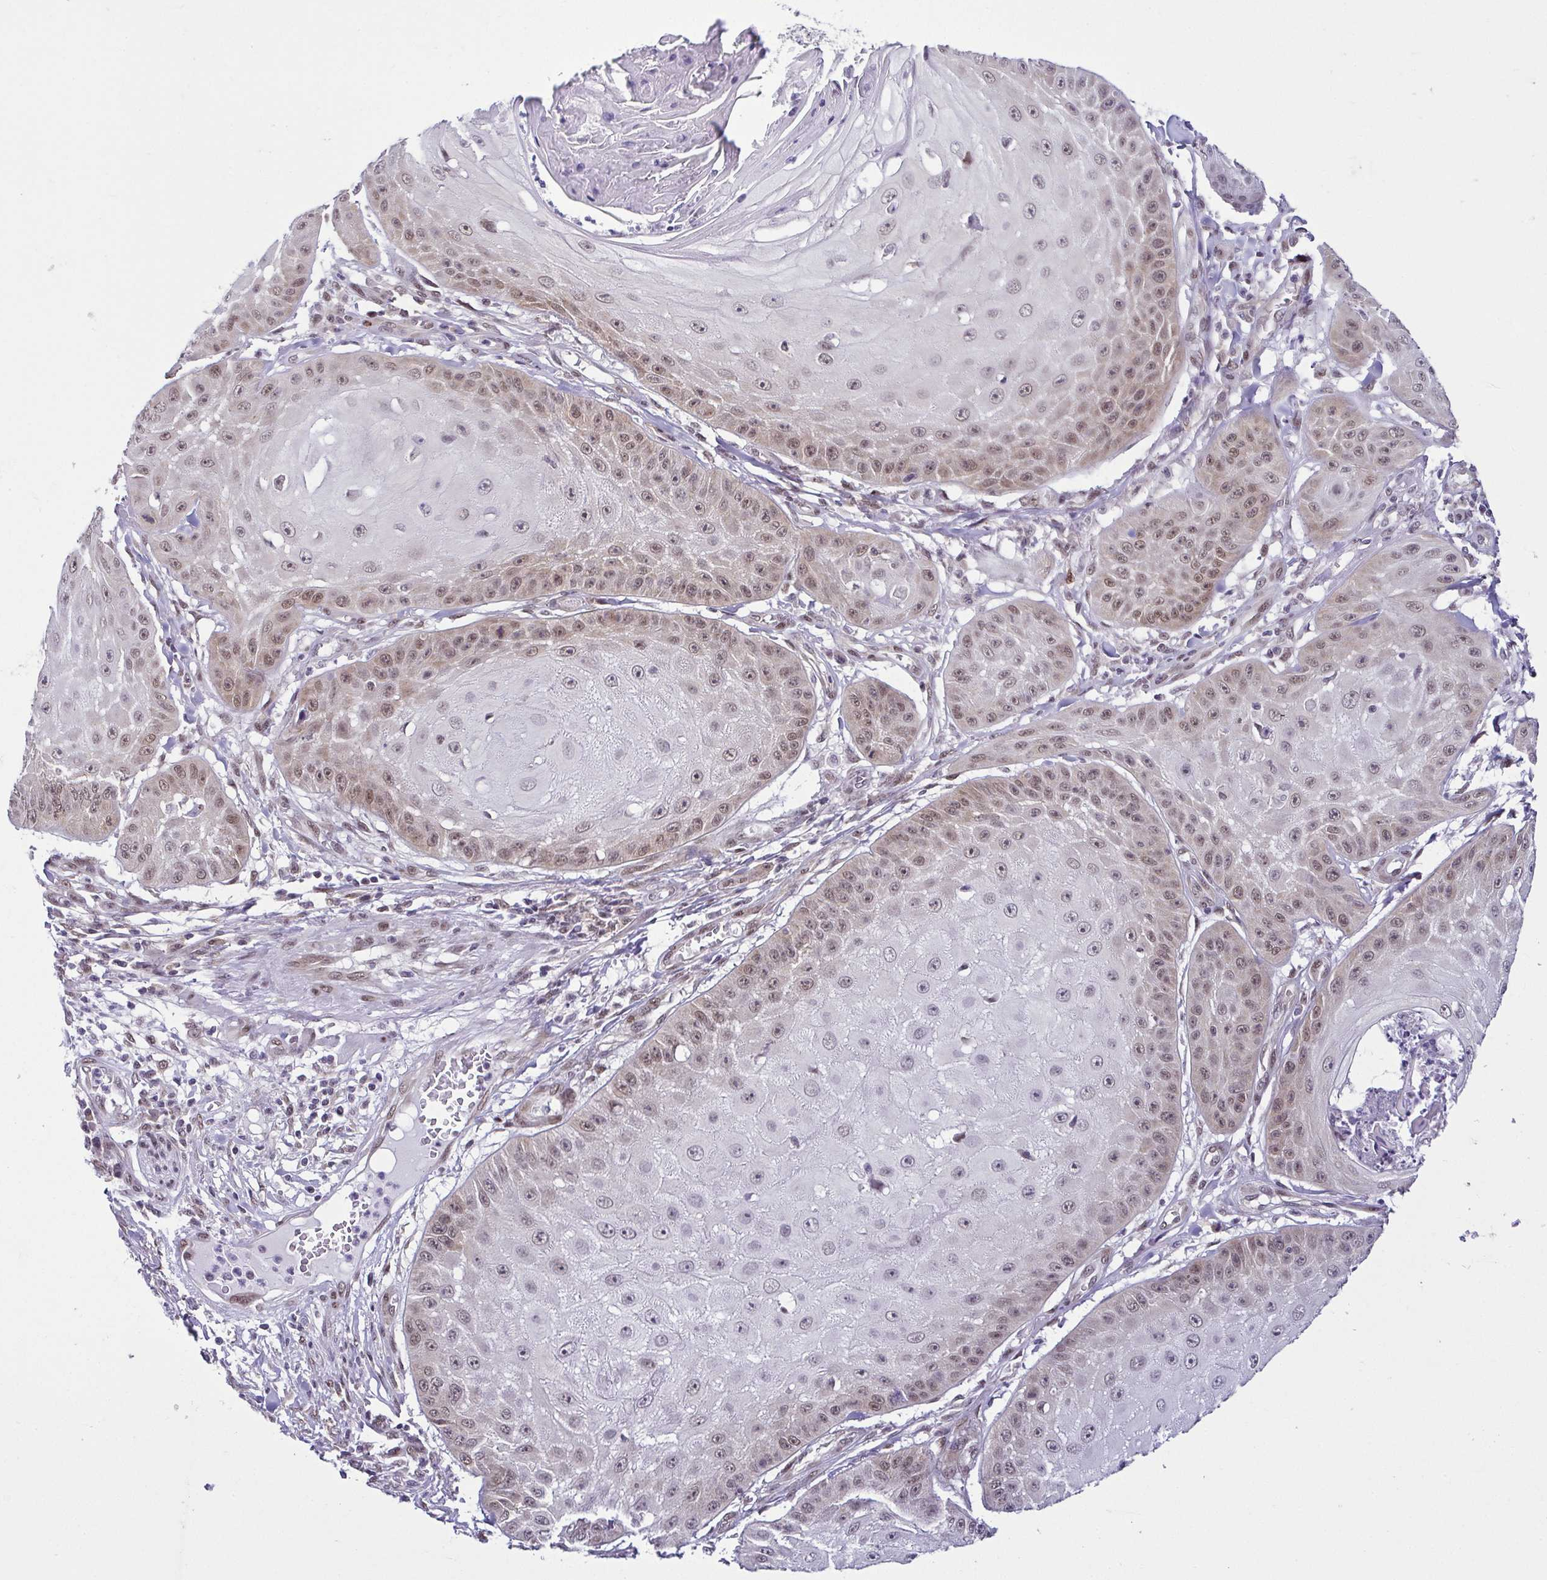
{"staining": {"intensity": "weak", "quantity": ">75%", "location": "nuclear"}, "tissue": "skin cancer", "cell_type": "Tumor cells", "image_type": "cancer", "snomed": [{"axis": "morphology", "description": "Squamous cell carcinoma, NOS"}, {"axis": "topography", "description": "Skin"}], "caption": "Protein analysis of skin squamous cell carcinoma tissue demonstrates weak nuclear expression in about >75% of tumor cells.", "gene": "RBM3", "patient": {"sex": "male", "age": 70}}